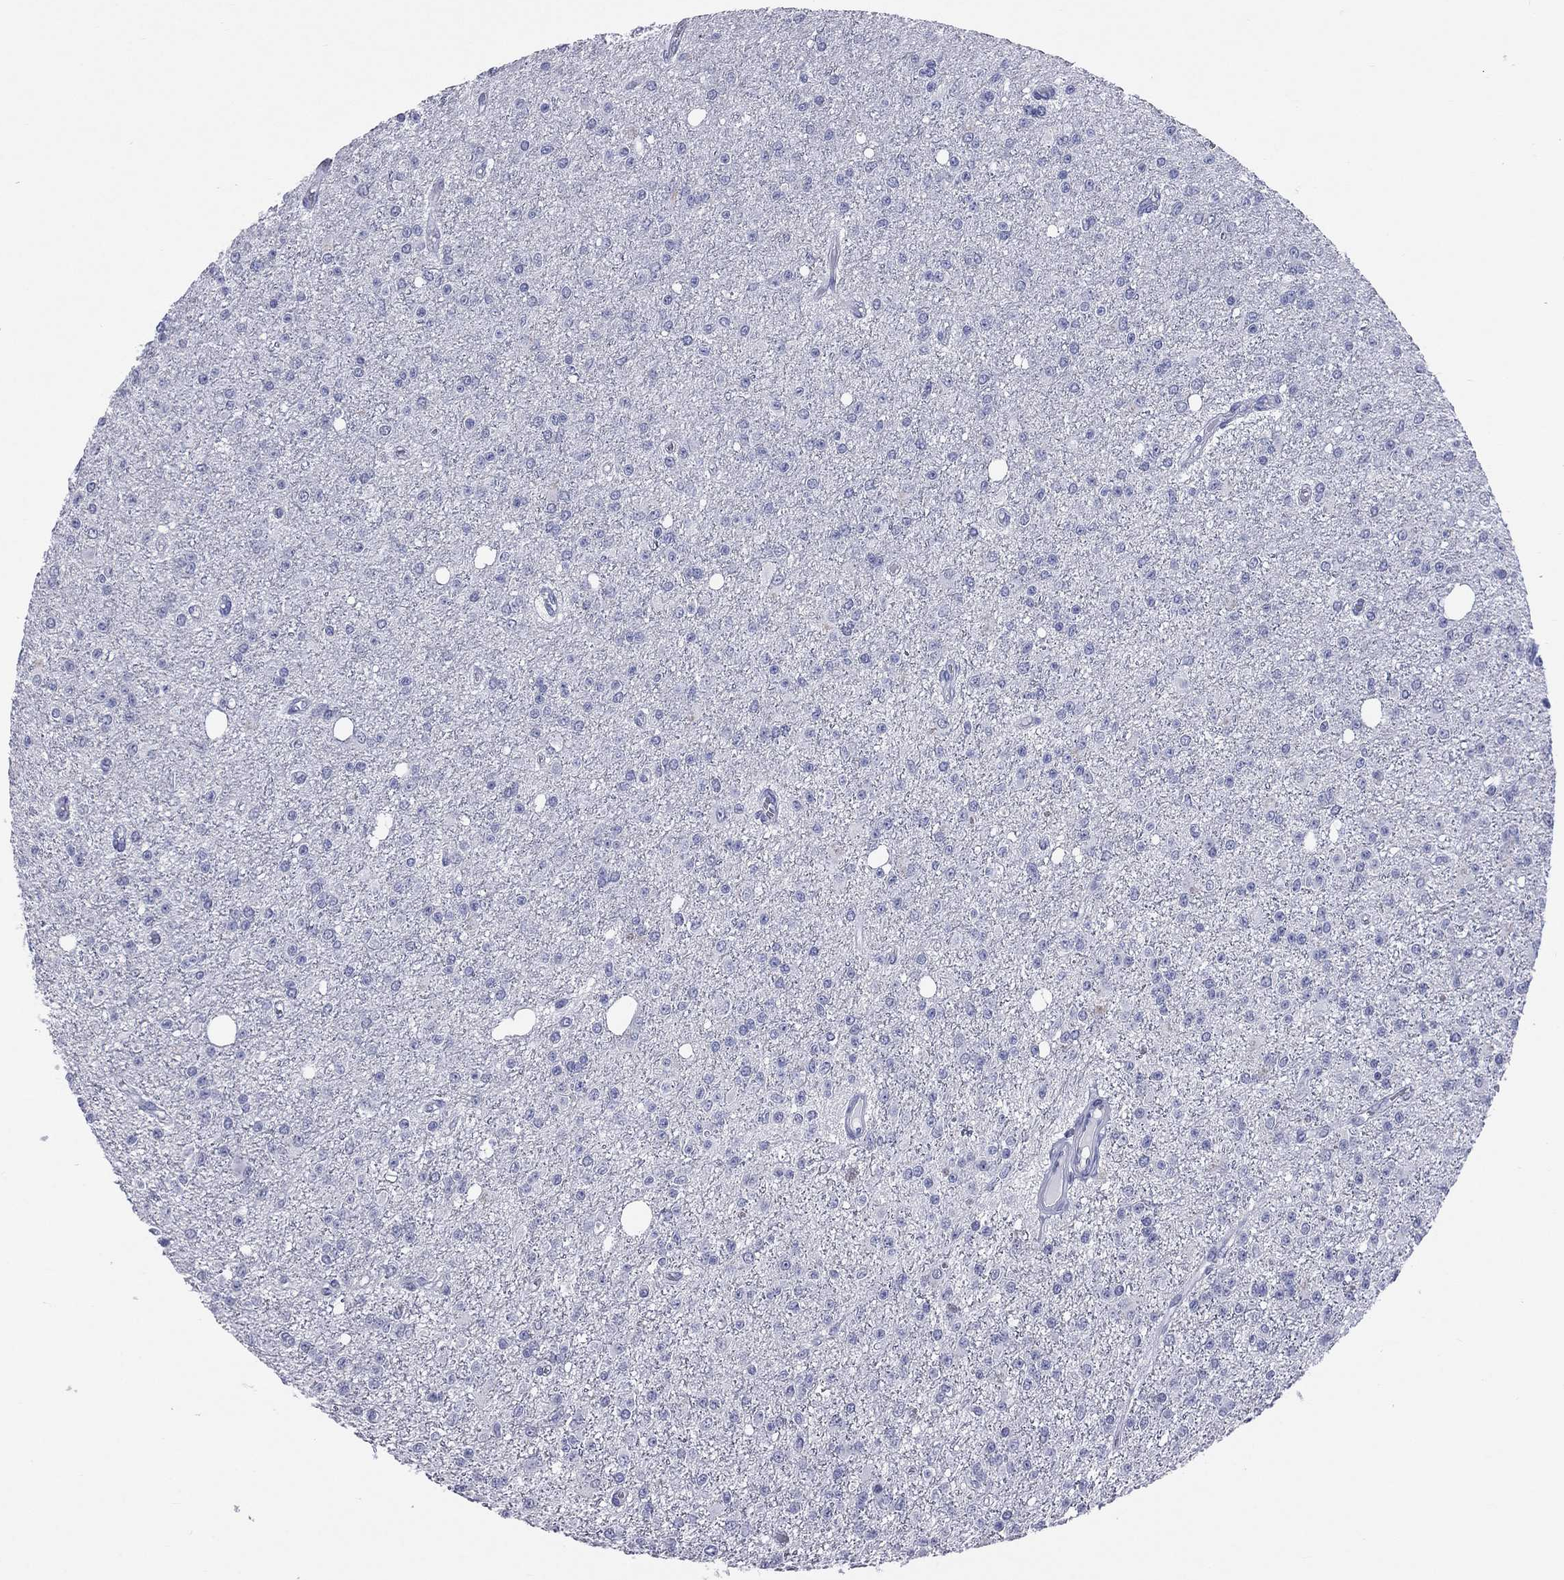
{"staining": {"intensity": "negative", "quantity": "none", "location": "none"}, "tissue": "glioma", "cell_type": "Tumor cells", "image_type": "cancer", "snomed": [{"axis": "morphology", "description": "Glioma, malignant, Low grade"}, {"axis": "topography", "description": "Brain"}], "caption": "This is an immunohistochemistry image of glioma. There is no staining in tumor cells.", "gene": "MLN", "patient": {"sex": "female", "age": 45}}